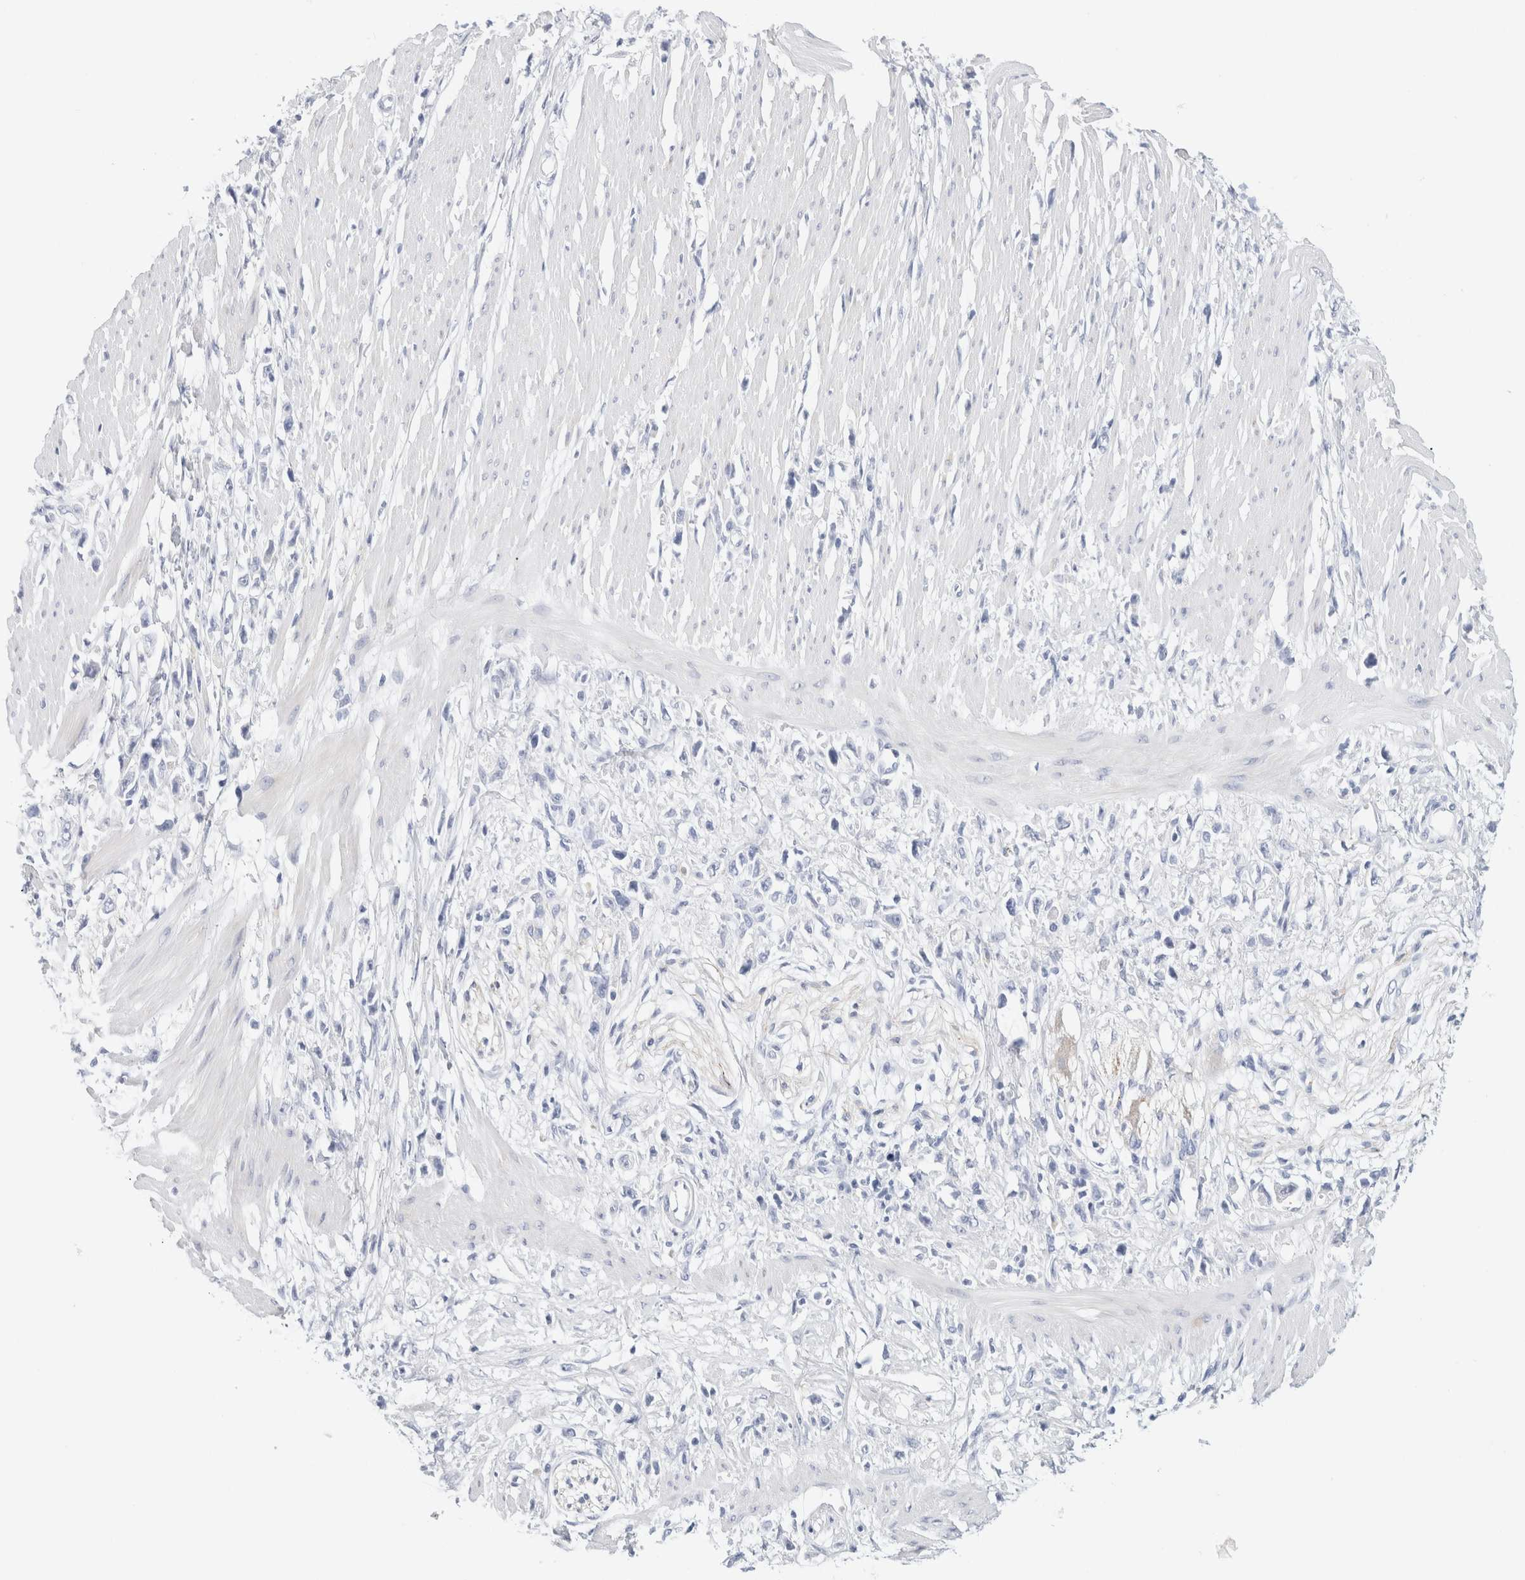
{"staining": {"intensity": "negative", "quantity": "none", "location": "none"}, "tissue": "stomach cancer", "cell_type": "Tumor cells", "image_type": "cancer", "snomed": [{"axis": "morphology", "description": "Adenocarcinoma, NOS"}, {"axis": "topography", "description": "Stomach"}], "caption": "Protein analysis of stomach cancer (adenocarcinoma) displays no significant positivity in tumor cells.", "gene": "GADD45G", "patient": {"sex": "female", "age": 59}}